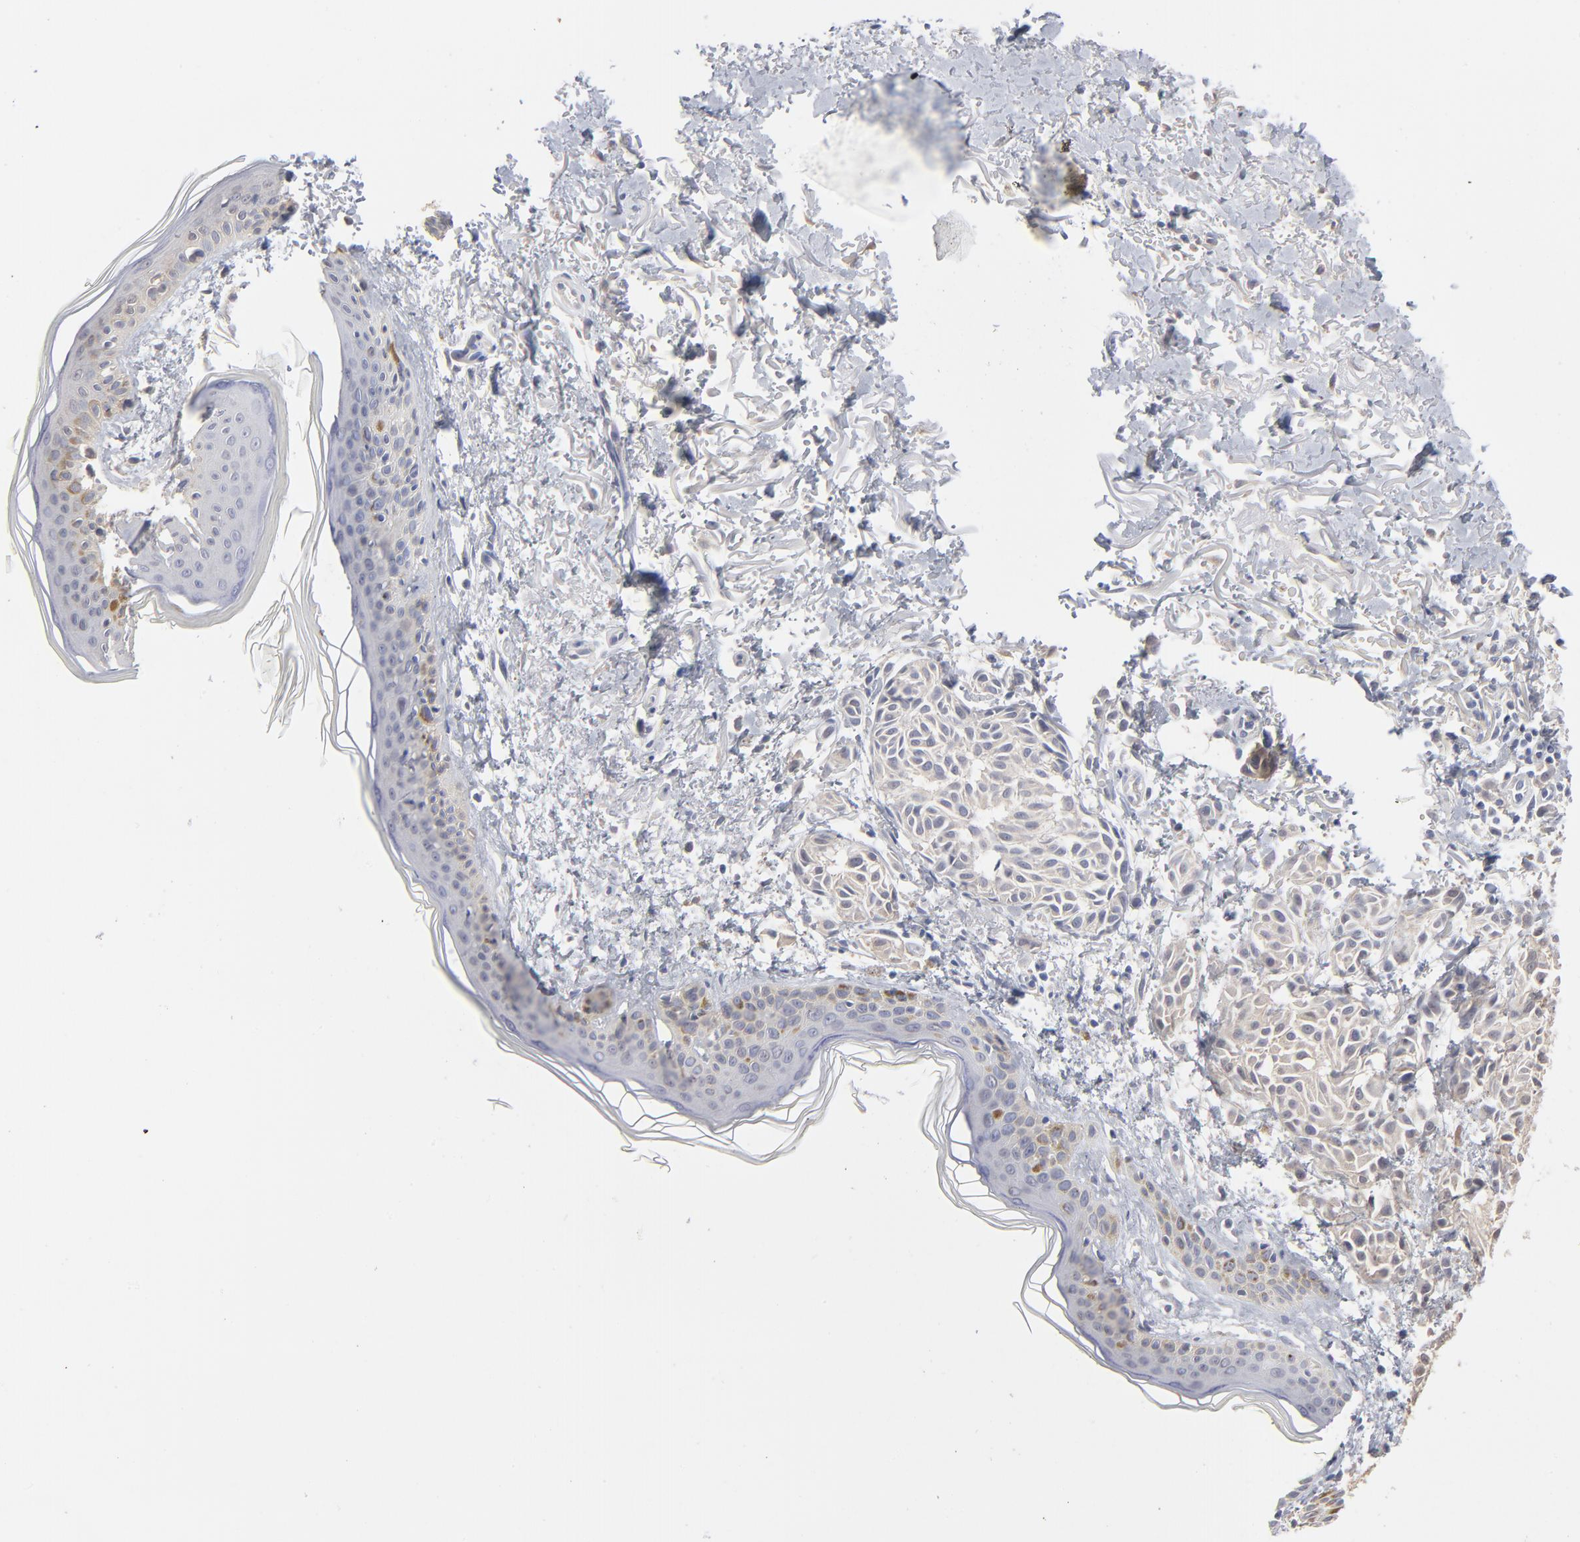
{"staining": {"intensity": "weak", "quantity": ">75%", "location": "cytoplasmic/membranous"}, "tissue": "melanoma", "cell_type": "Tumor cells", "image_type": "cancer", "snomed": [{"axis": "morphology", "description": "Malignant melanoma, NOS"}, {"axis": "topography", "description": "Skin"}], "caption": "Approximately >75% of tumor cells in melanoma demonstrate weak cytoplasmic/membranous protein positivity as visualized by brown immunohistochemical staining.", "gene": "DNAL4", "patient": {"sex": "male", "age": 76}}